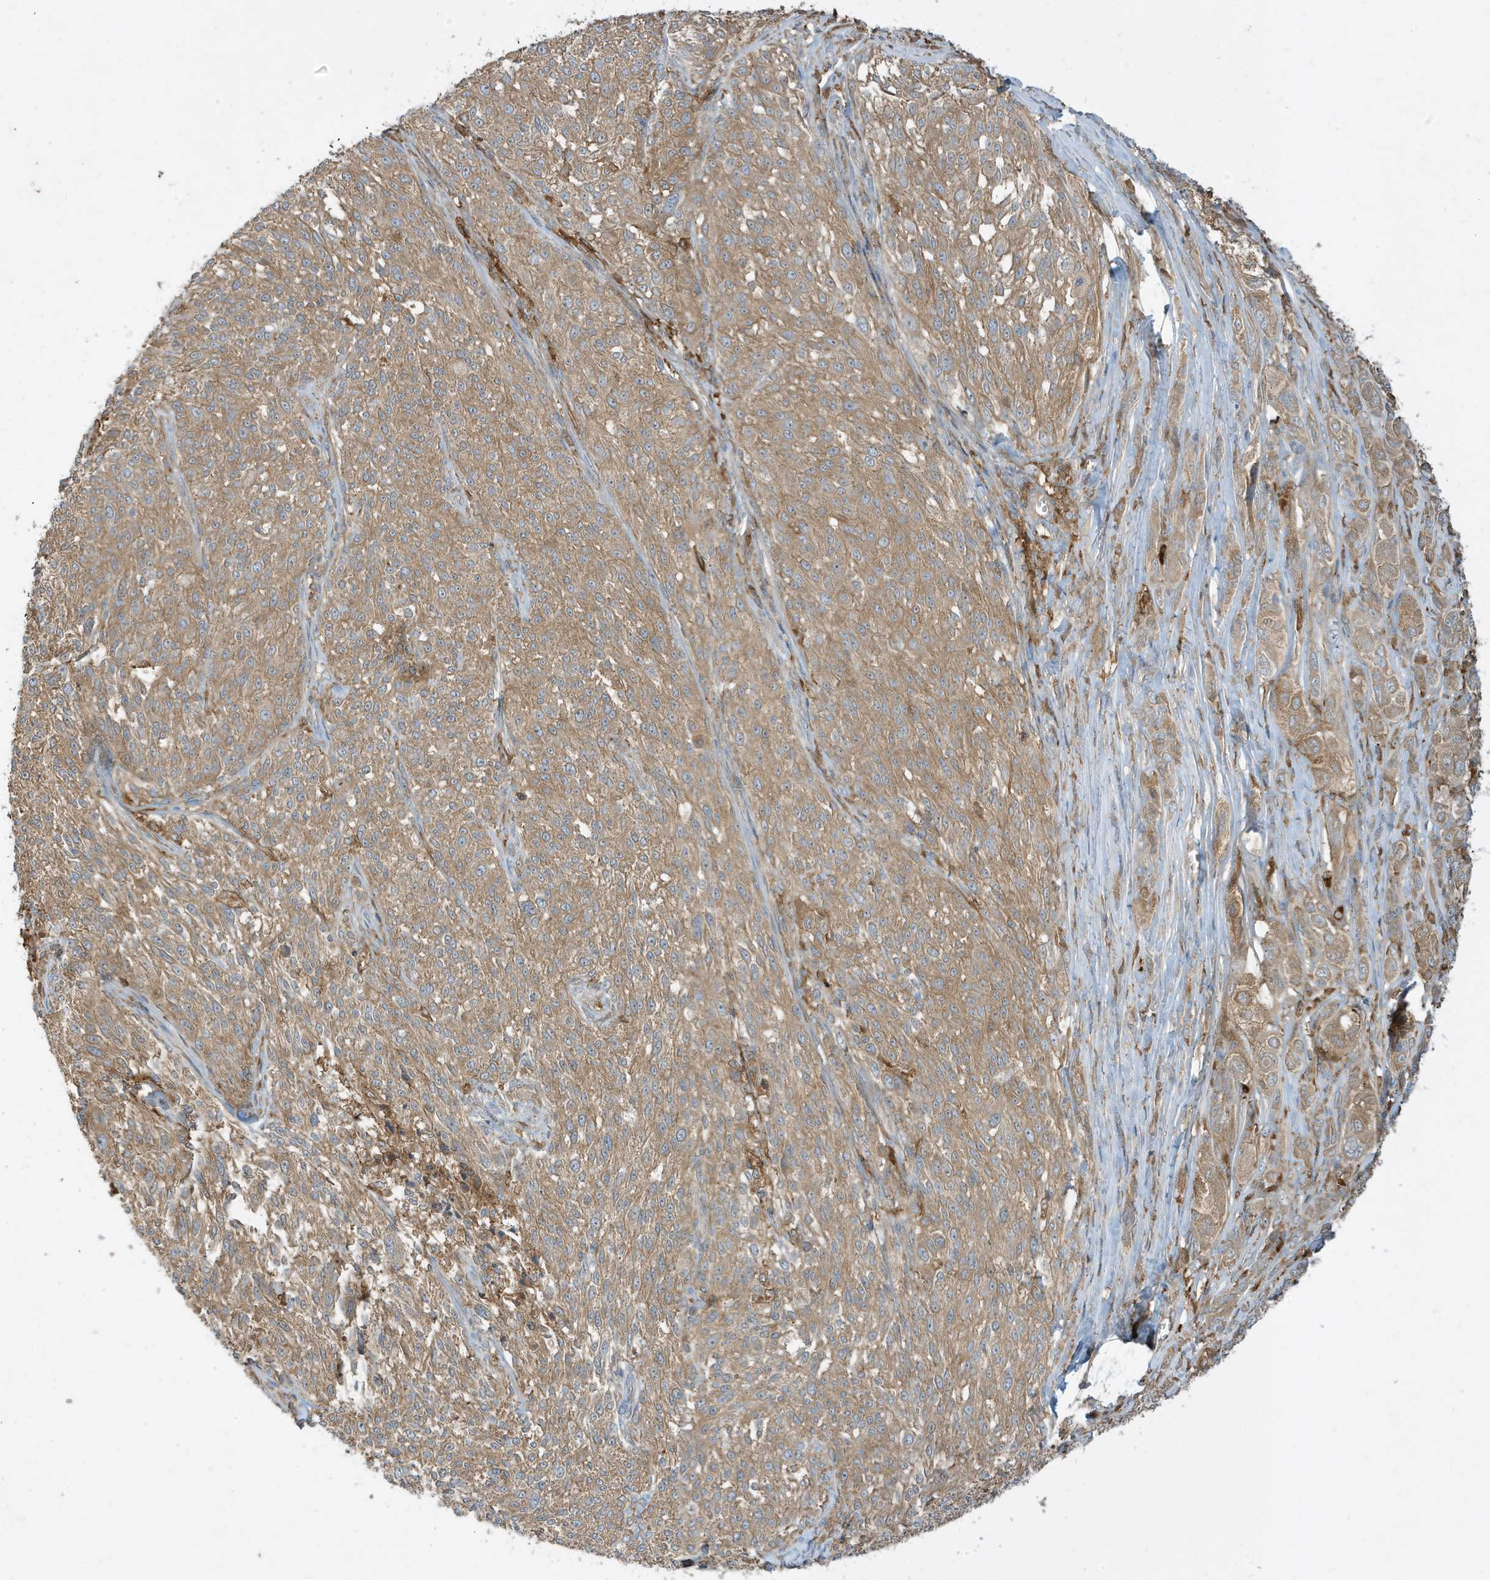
{"staining": {"intensity": "weak", "quantity": "25%-75%", "location": "cytoplasmic/membranous"}, "tissue": "melanoma", "cell_type": "Tumor cells", "image_type": "cancer", "snomed": [{"axis": "morphology", "description": "Malignant melanoma, NOS"}, {"axis": "topography", "description": "Skin of trunk"}], "caption": "IHC image of neoplastic tissue: melanoma stained using immunohistochemistry demonstrates low levels of weak protein expression localized specifically in the cytoplasmic/membranous of tumor cells, appearing as a cytoplasmic/membranous brown color.", "gene": "ABTB1", "patient": {"sex": "male", "age": 71}}